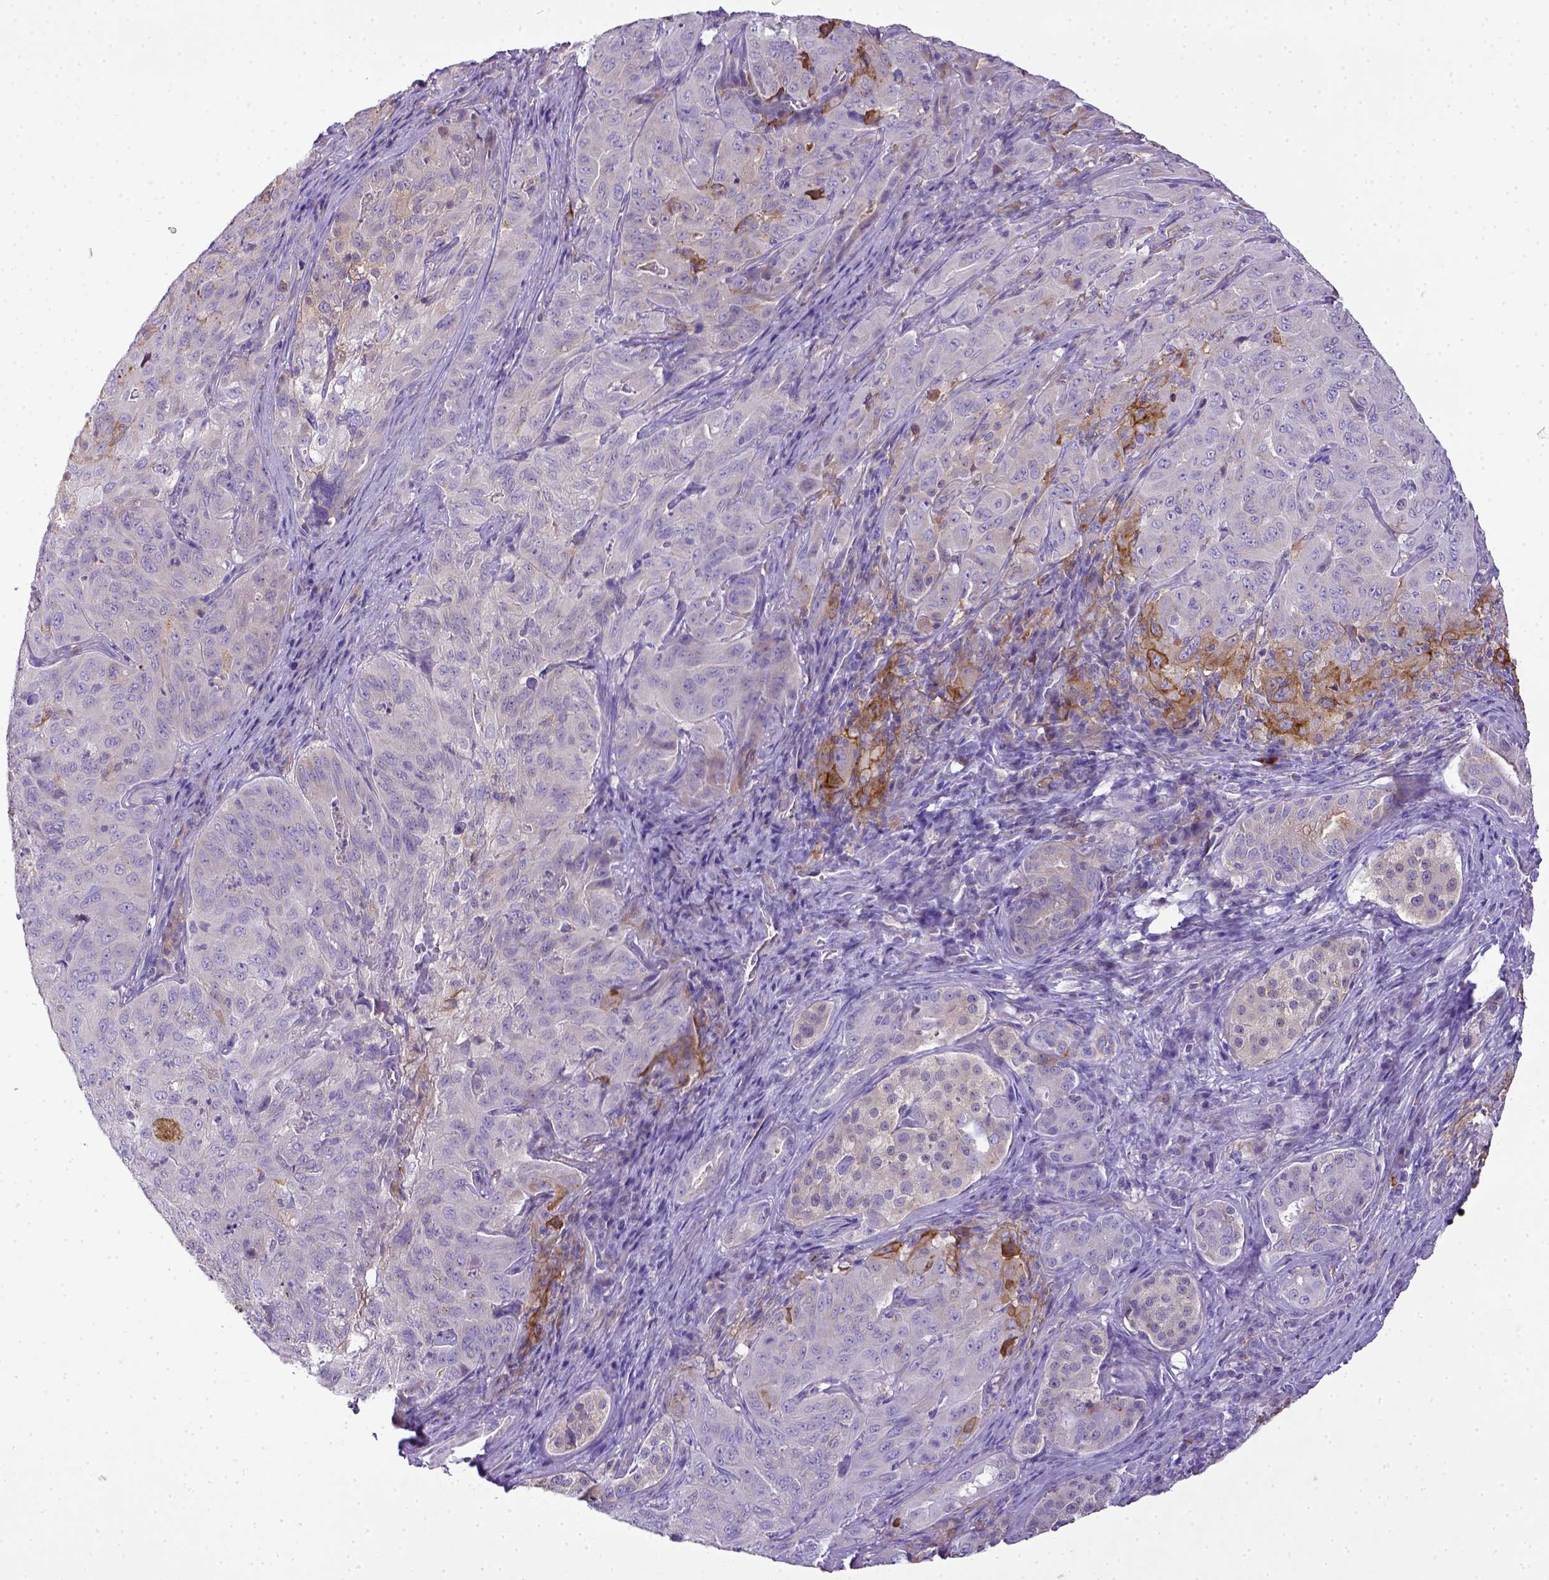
{"staining": {"intensity": "negative", "quantity": "none", "location": "none"}, "tissue": "pancreatic cancer", "cell_type": "Tumor cells", "image_type": "cancer", "snomed": [{"axis": "morphology", "description": "Adenocarcinoma, NOS"}, {"axis": "topography", "description": "Pancreas"}], "caption": "Adenocarcinoma (pancreatic) stained for a protein using immunohistochemistry reveals no positivity tumor cells.", "gene": "CD40", "patient": {"sex": "male", "age": 63}}